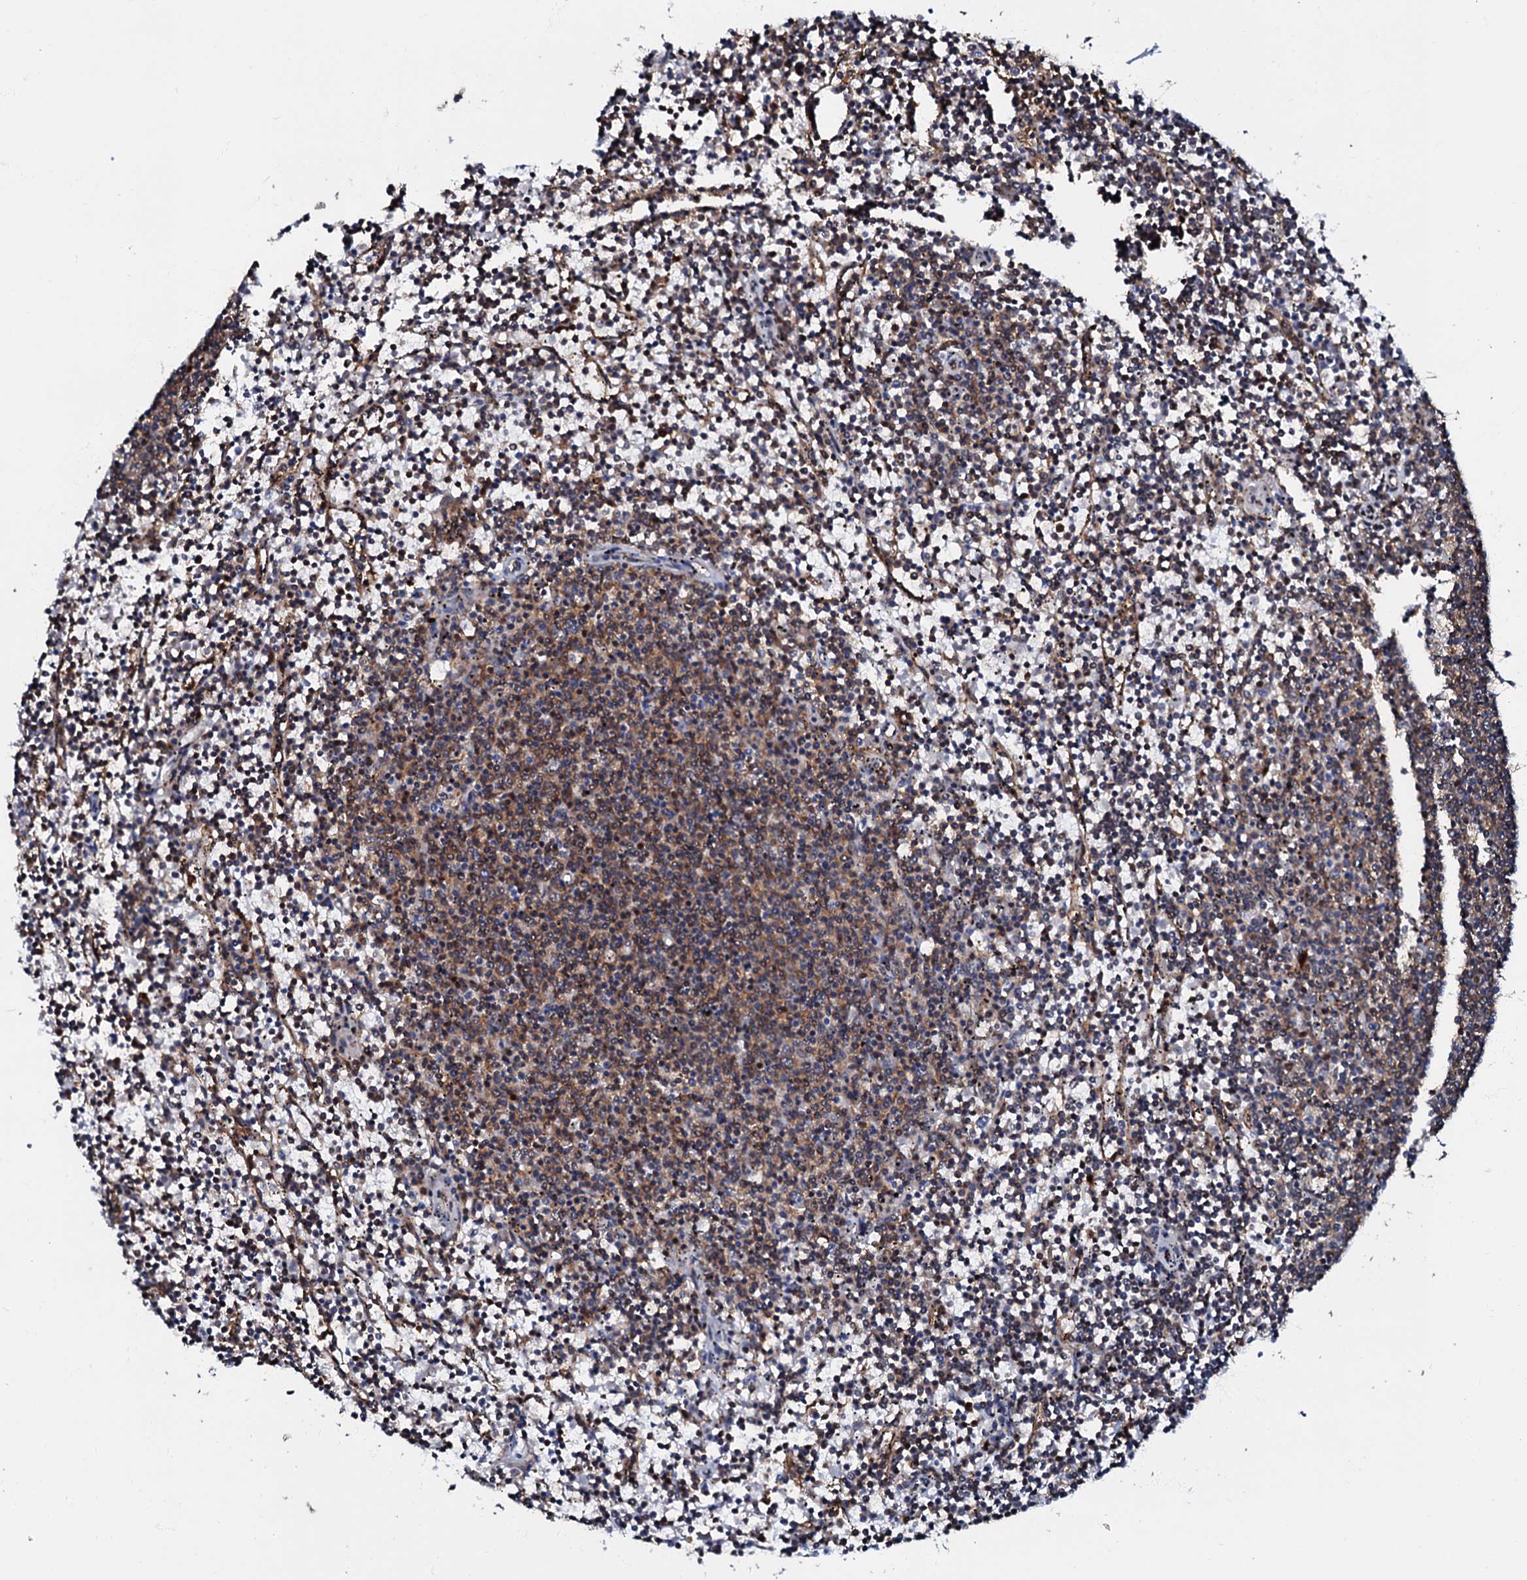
{"staining": {"intensity": "moderate", "quantity": "25%-75%", "location": "cytoplasmic/membranous"}, "tissue": "lymphoma", "cell_type": "Tumor cells", "image_type": "cancer", "snomed": [{"axis": "morphology", "description": "Malignant lymphoma, non-Hodgkin's type, Low grade"}, {"axis": "topography", "description": "Spleen"}], "caption": "A photomicrograph of malignant lymphoma, non-Hodgkin's type (low-grade) stained for a protein demonstrates moderate cytoplasmic/membranous brown staining in tumor cells.", "gene": "OSBP", "patient": {"sex": "female", "age": 50}}